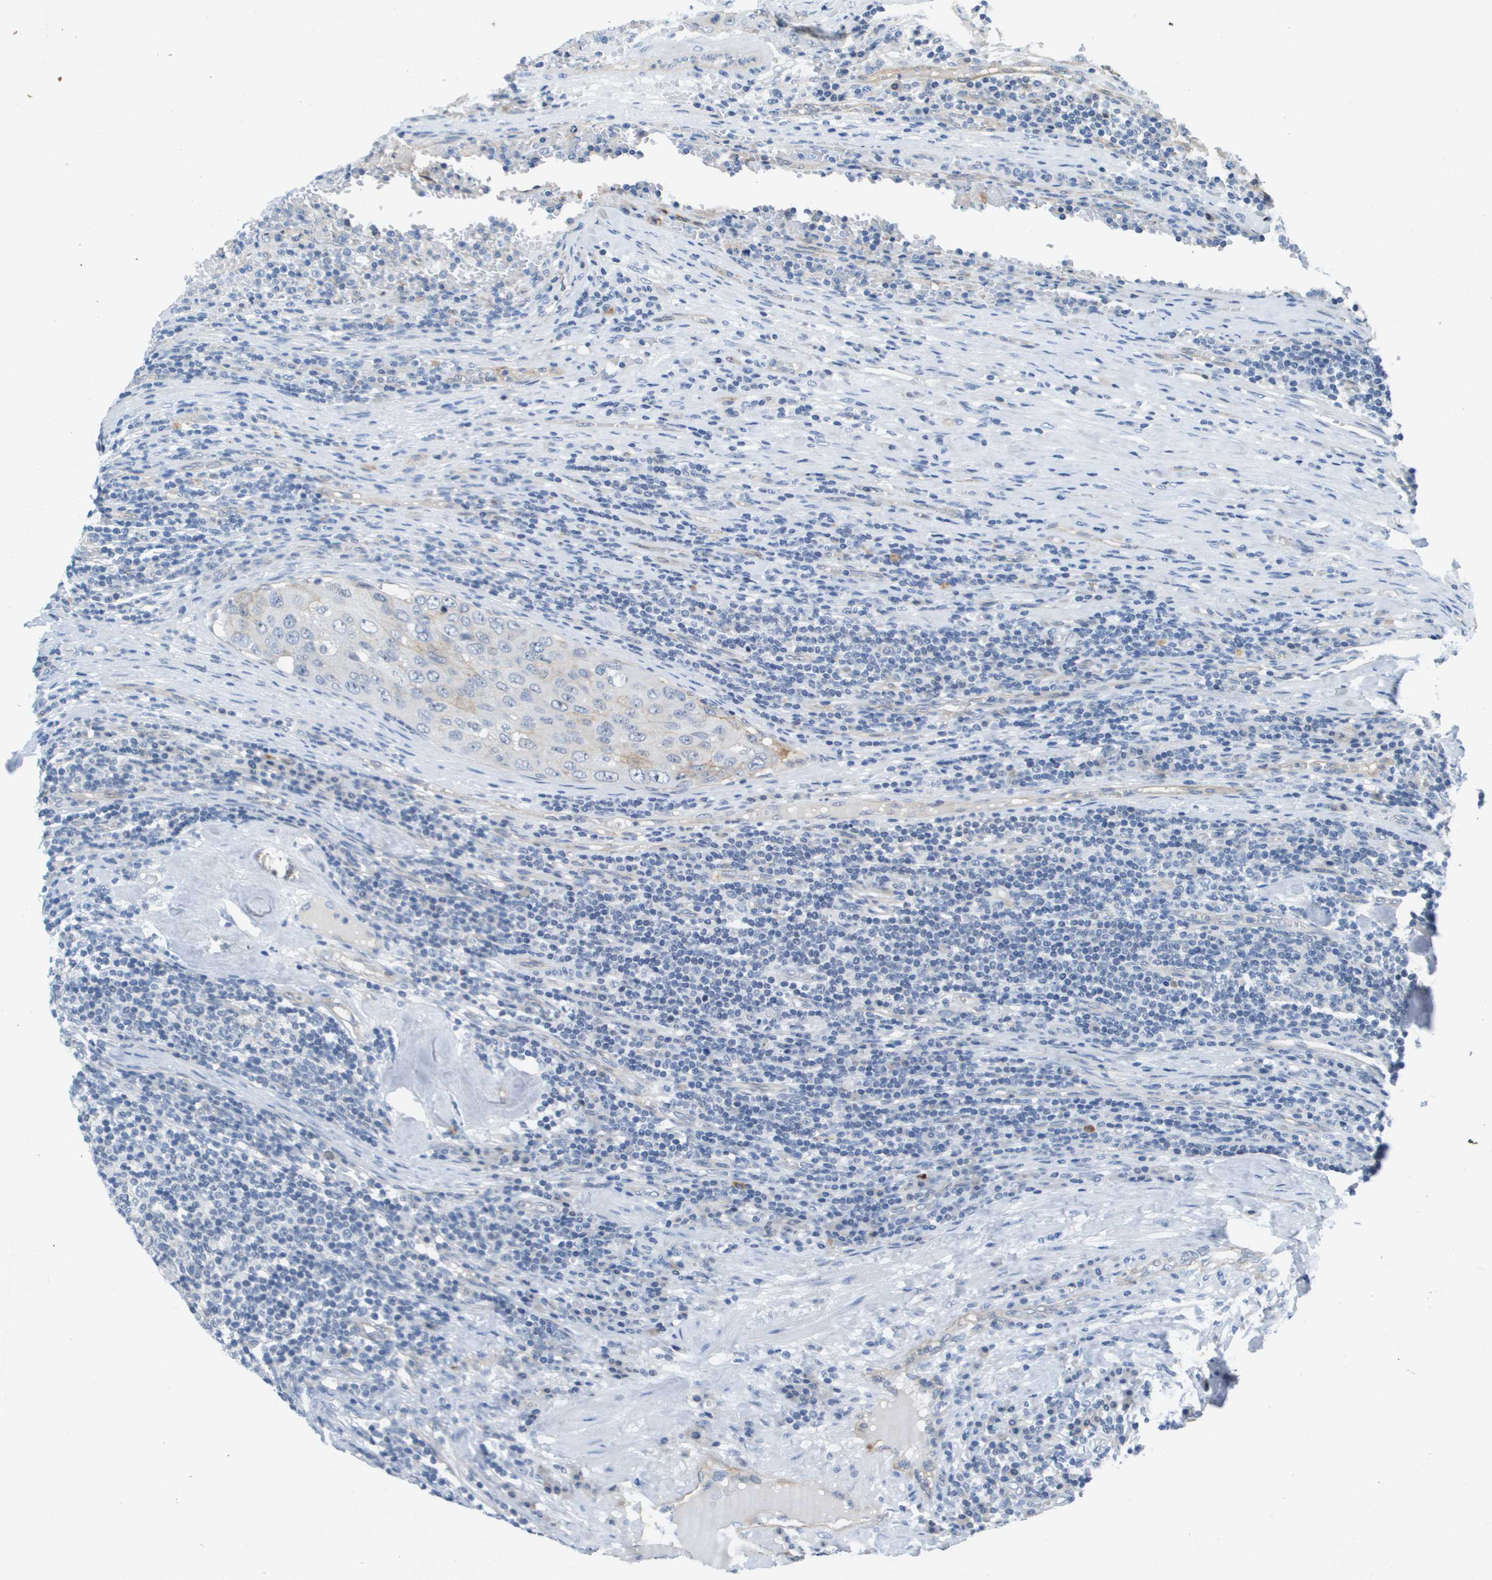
{"staining": {"intensity": "negative", "quantity": "none", "location": "none"}, "tissue": "urothelial cancer", "cell_type": "Tumor cells", "image_type": "cancer", "snomed": [{"axis": "morphology", "description": "Urothelial carcinoma, High grade"}, {"axis": "topography", "description": "Lymph node"}, {"axis": "topography", "description": "Urinary bladder"}], "caption": "Tumor cells are negative for protein expression in human high-grade urothelial carcinoma.", "gene": "ITGA6", "patient": {"sex": "male", "age": 51}}